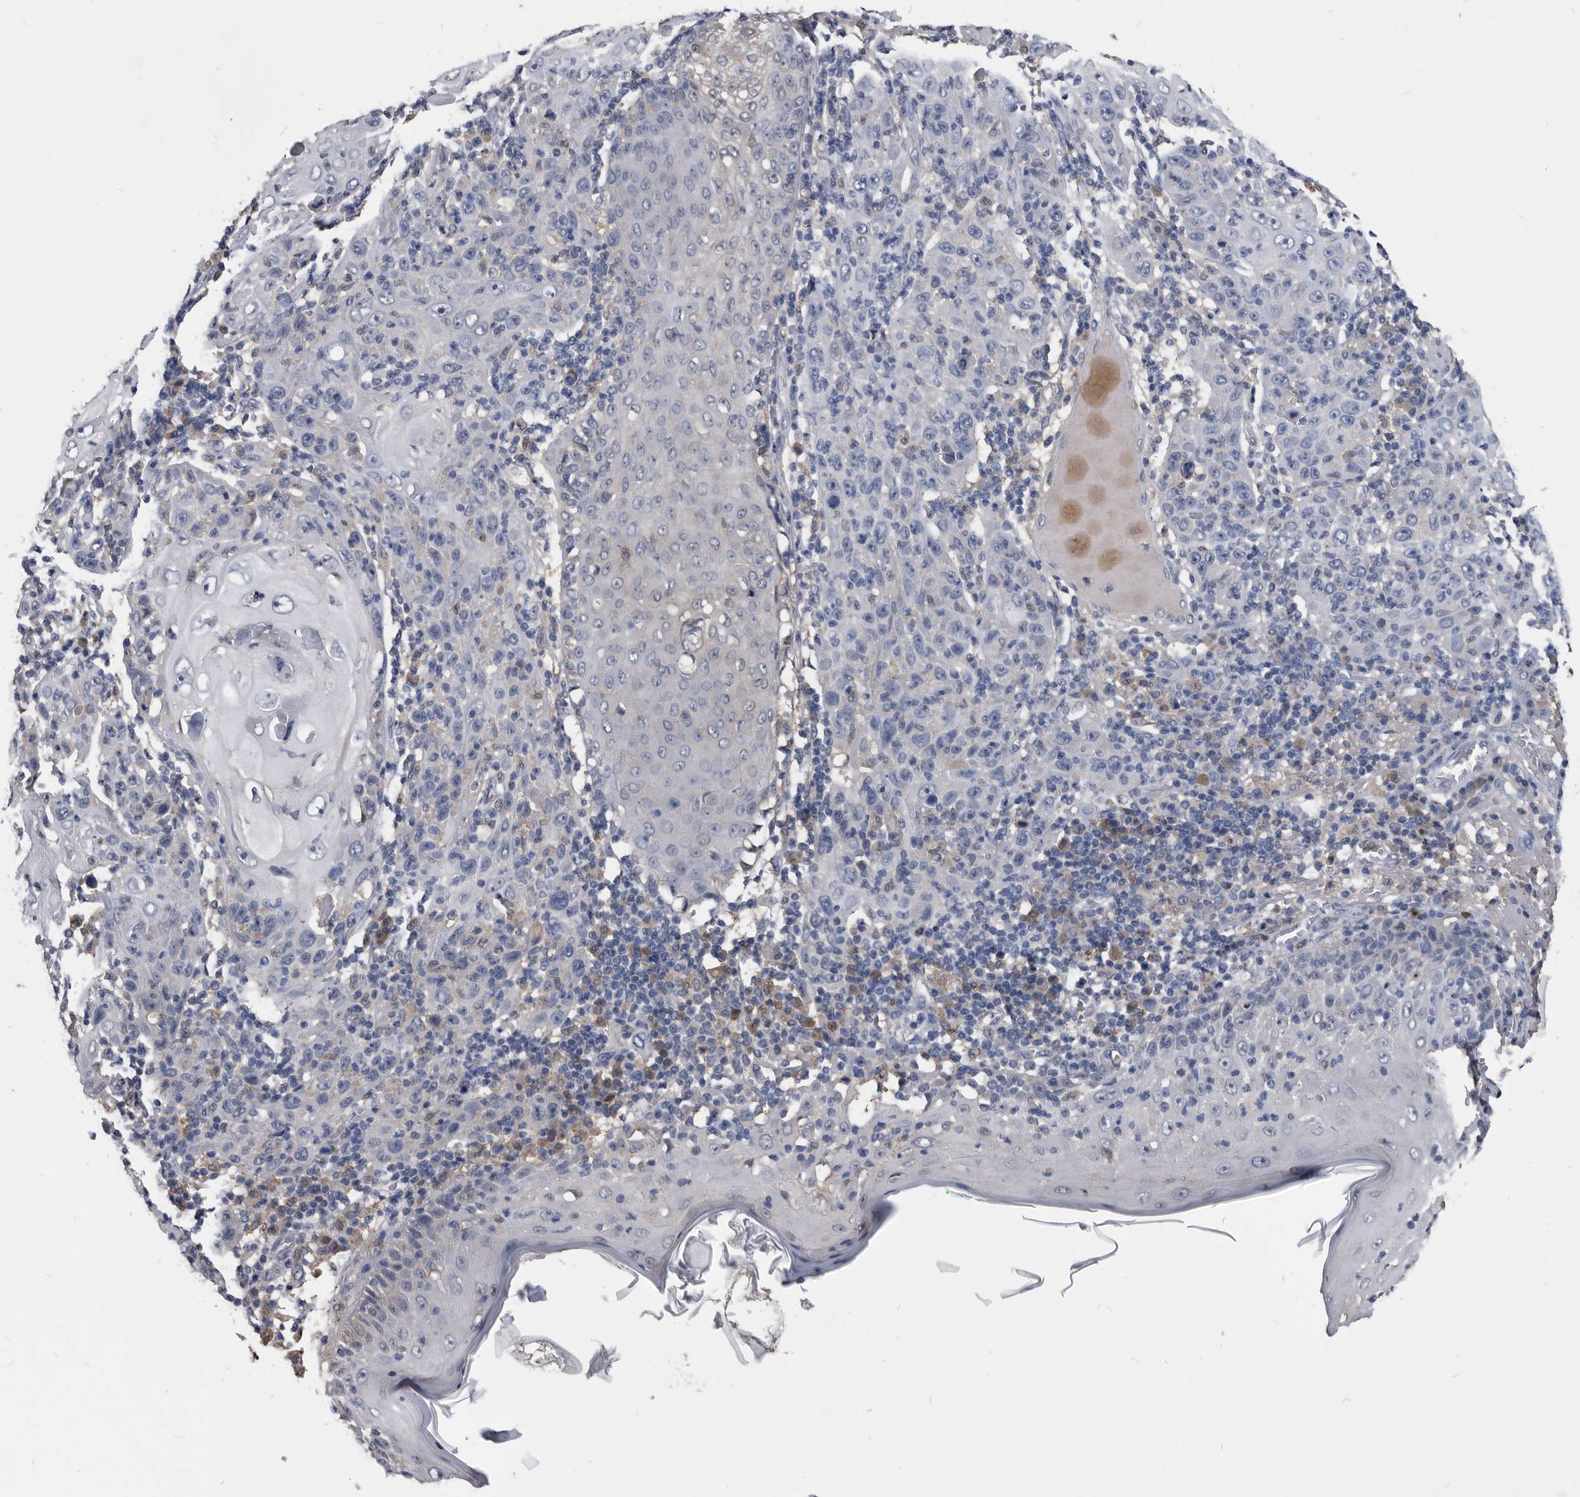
{"staining": {"intensity": "negative", "quantity": "none", "location": "none"}, "tissue": "skin cancer", "cell_type": "Tumor cells", "image_type": "cancer", "snomed": [{"axis": "morphology", "description": "Squamous cell carcinoma, NOS"}, {"axis": "topography", "description": "Skin"}], "caption": "DAB (3,3'-diaminobenzidine) immunohistochemical staining of human squamous cell carcinoma (skin) demonstrates no significant expression in tumor cells.", "gene": "PDXK", "patient": {"sex": "female", "age": 88}}